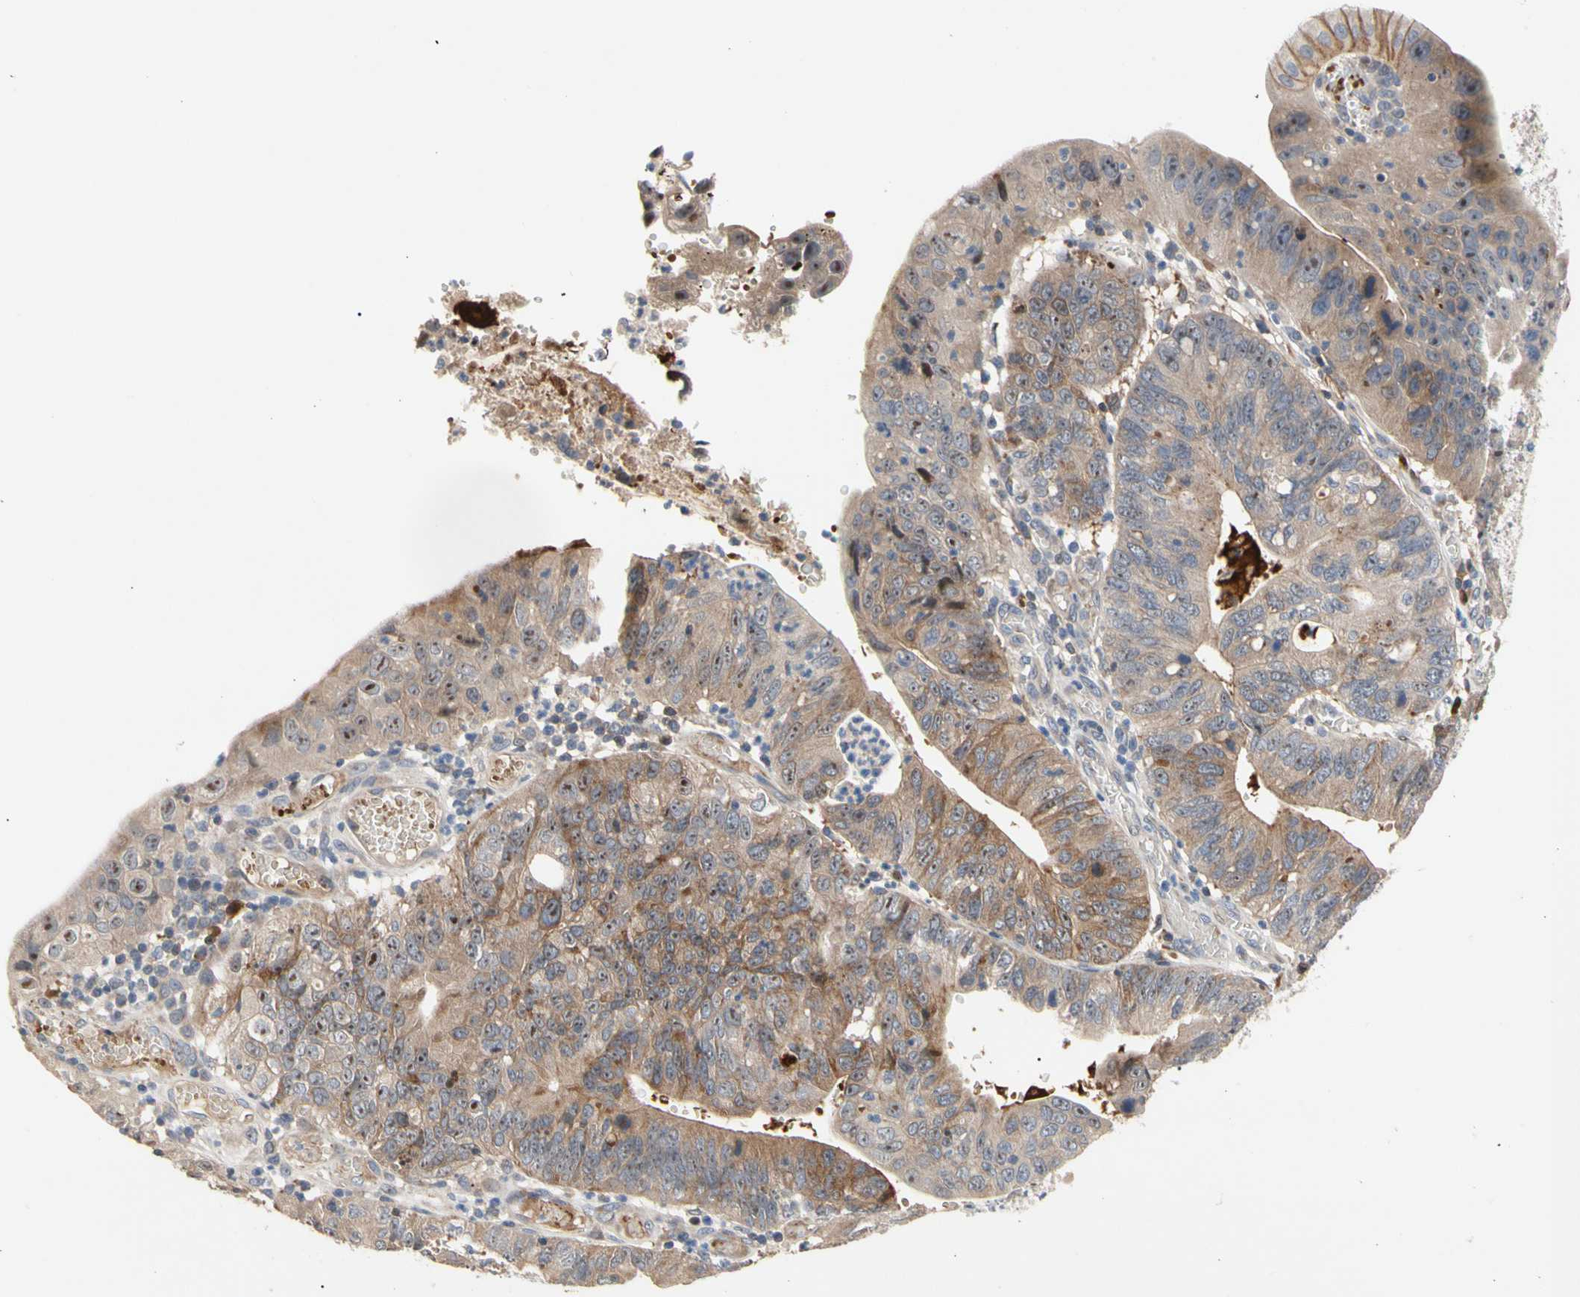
{"staining": {"intensity": "moderate", "quantity": ">75%", "location": "cytoplasmic/membranous"}, "tissue": "stomach cancer", "cell_type": "Tumor cells", "image_type": "cancer", "snomed": [{"axis": "morphology", "description": "Adenocarcinoma, NOS"}, {"axis": "topography", "description": "Stomach"}], "caption": "Stomach adenocarcinoma stained with a protein marker displays moderate staining in tumor cells.", "gene": "HMGCR", "patient": {"sex": "male", "age": 59}}